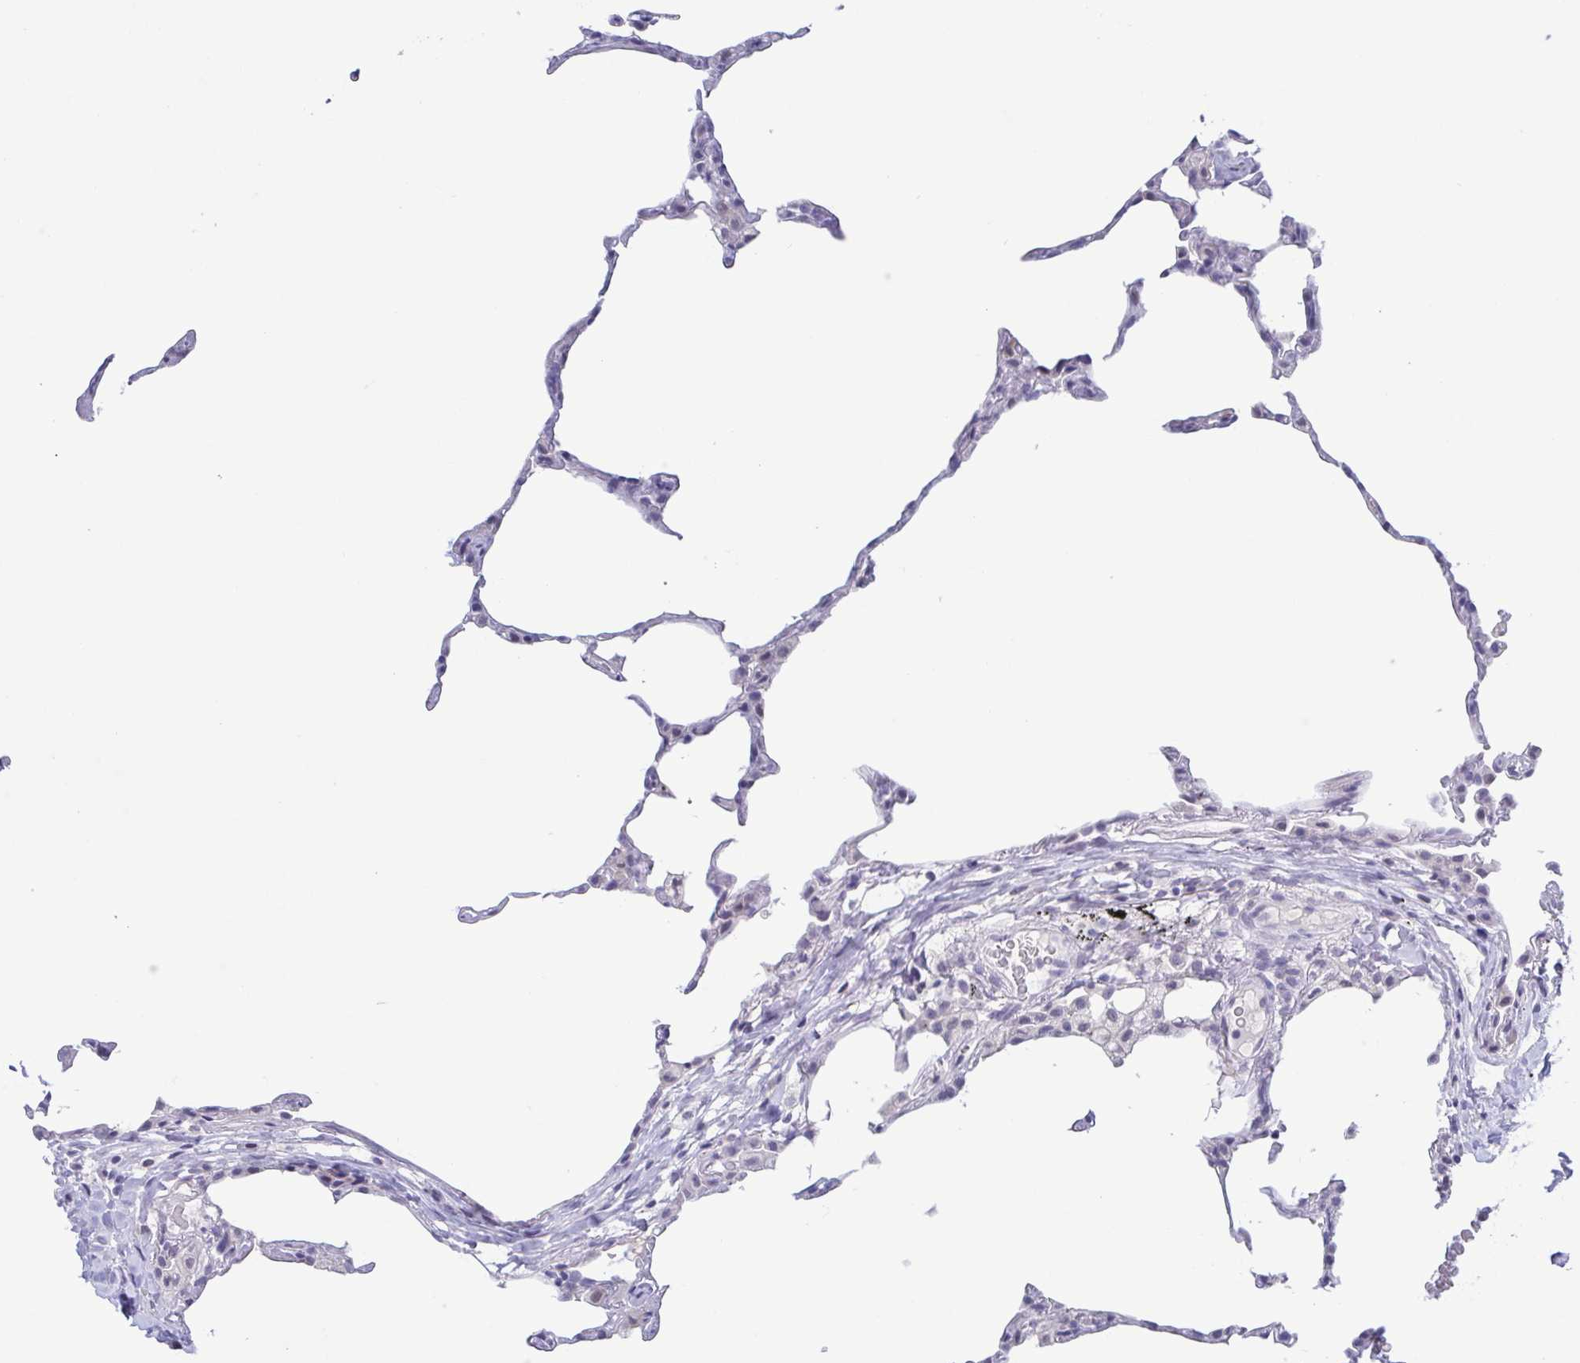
{"staining": {"intensity": "negative", "quantity": "none", "location": "none"}, "tissue": "lung", "cell_type": "Alveolar cells", "image_type": "normal", "snomed": [{"axis": "morphology", "description": "Normal tissue, NOS"}, {"axis": "topography", "description": "Lung"}], "caption": "The IHC histopathology image has no significant expression in alveolar cells of lung. The staining was performed using DAB to visualize the protein expression in brown, while the nuclei were stained in blue with hematoxylin (Magnification: 20x).", "gene": "PERM1", "patient": {"sex": "female", "age": 57}}